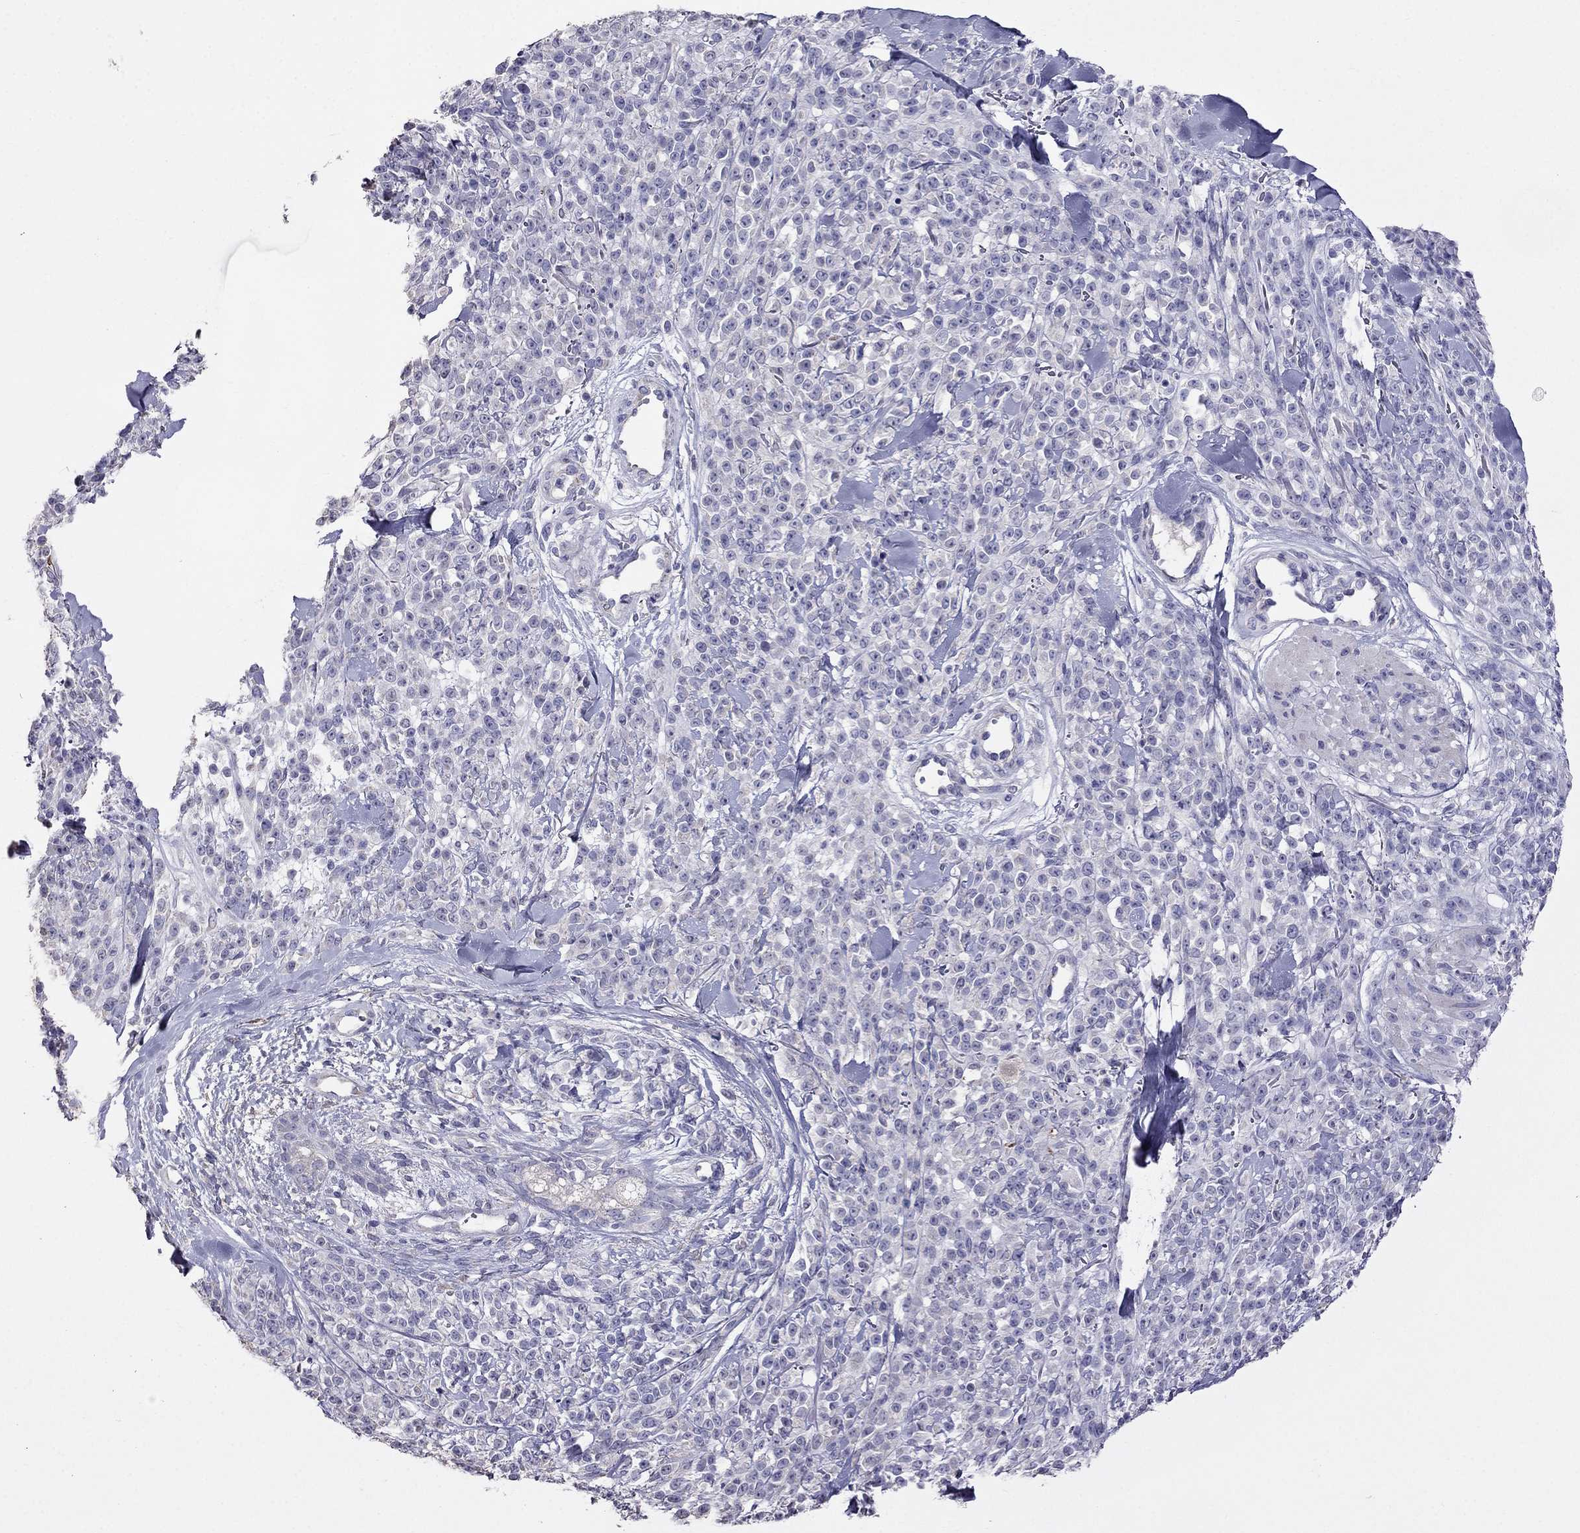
{"staining": {"intensity": "negative", "quantity": "none", "location": "none"}, "tissue": "melanoma", "cell_type": "Tumor cells", "image_type": "cancer", "snomed": [{"axis": "morphology", "description": "Malignant melanoma, NOS"}, {"axis": "topography", "description": "Skin"}, {"axis": "topography", "description": "Skin of trunk"}], "caption": "IHC of malignant melanoma displays no positivity in tumor cells.", "gene": "AK5", "patient": {"sex": "male", "age": 74}}